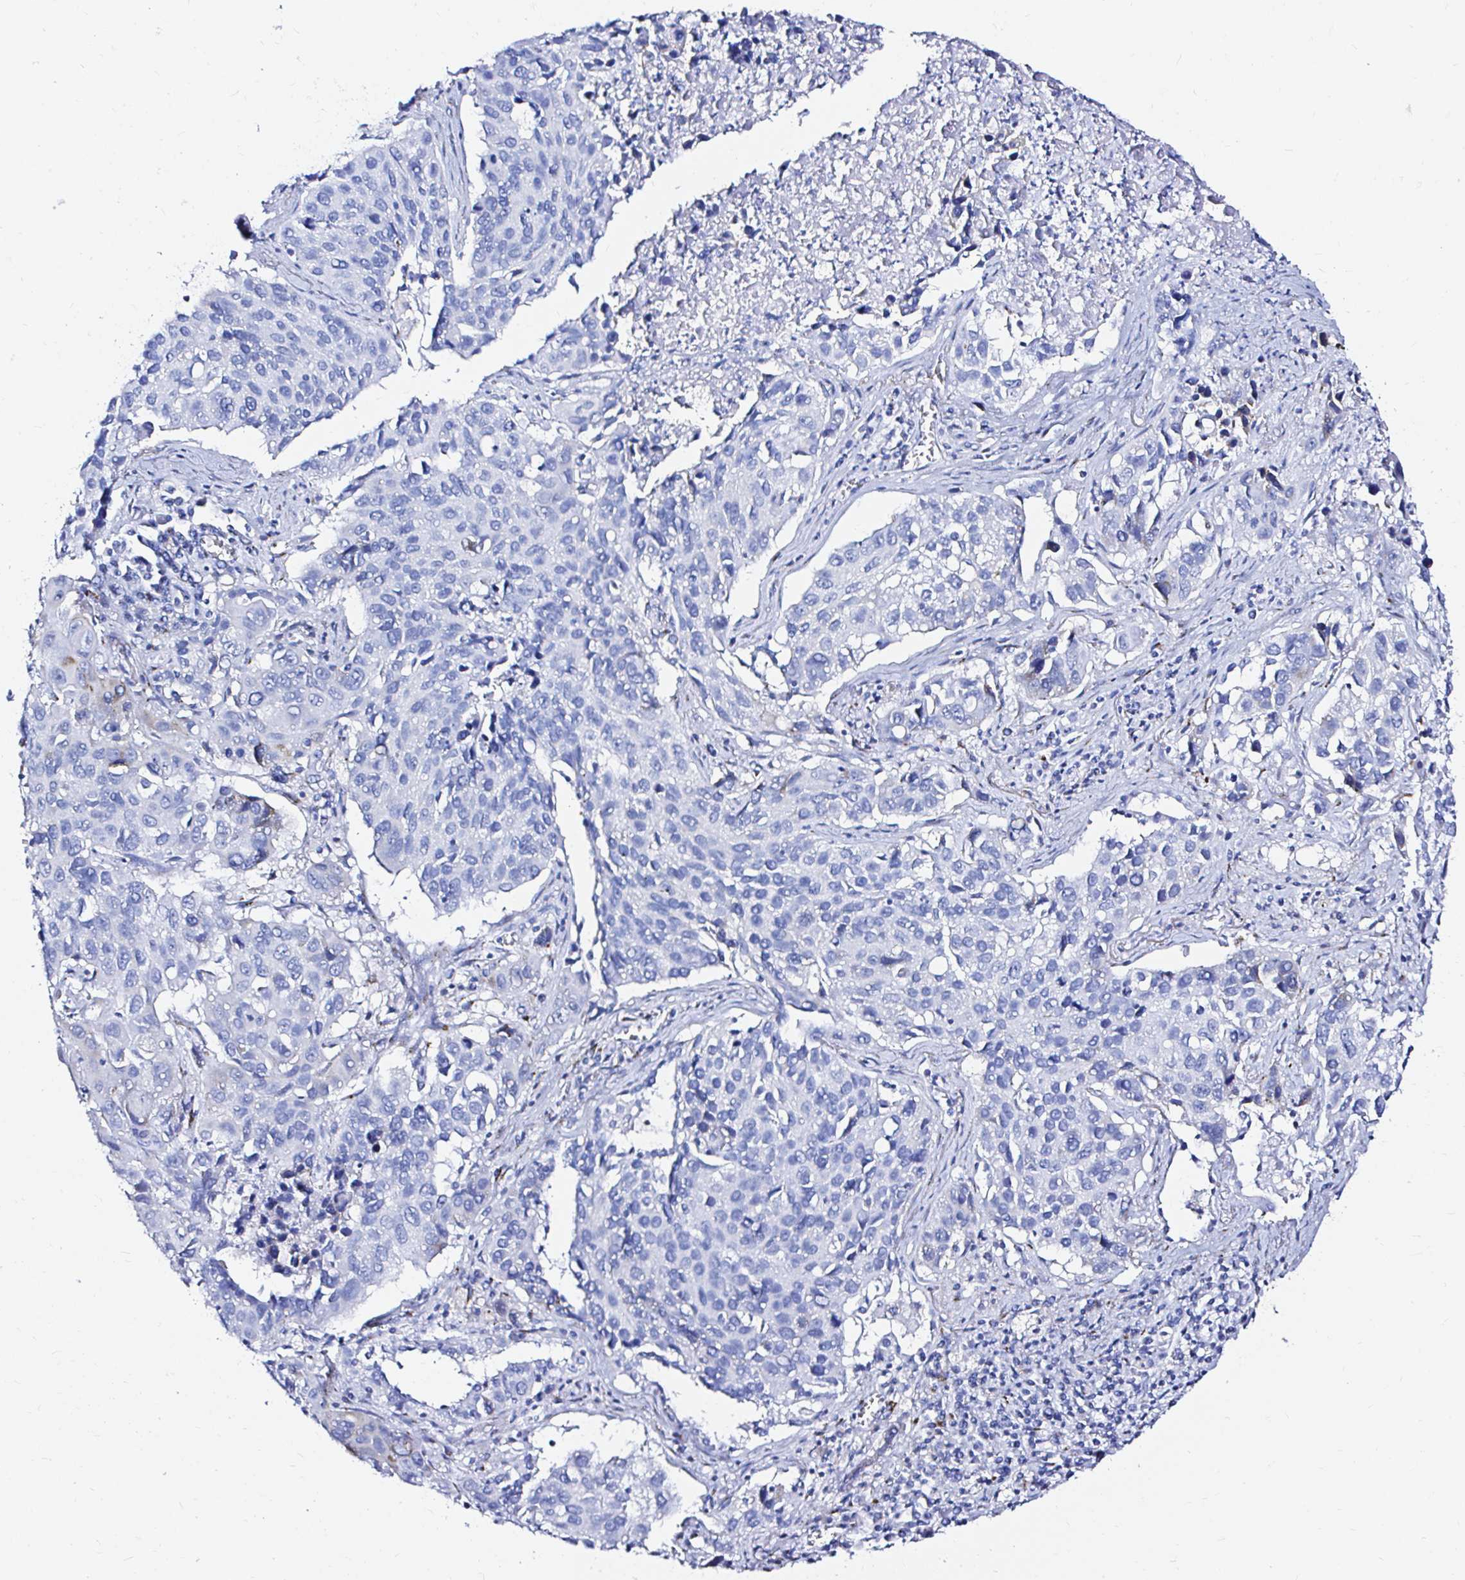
{"staining": {"intensity": "negative", "quantity": "none", "location": "none"}, "tissue": "lung cancer", "cell_type": "Tumor cells", "image_type": "cancer", "snomed": [{"axis": "morphology", "description": "Squamous cell carcinoma, NOS"}, {"axis": "topography", "description": "Lung"}], "caption": "A micrograph of human lung squamous cell carcinoma is negative for staining in tumor cells. (Immunohistochemistry (ihc), brightfield microscopy, high magnification).", "gene": "ZNF432", "patient": {"sex": "female", "age": 61}}